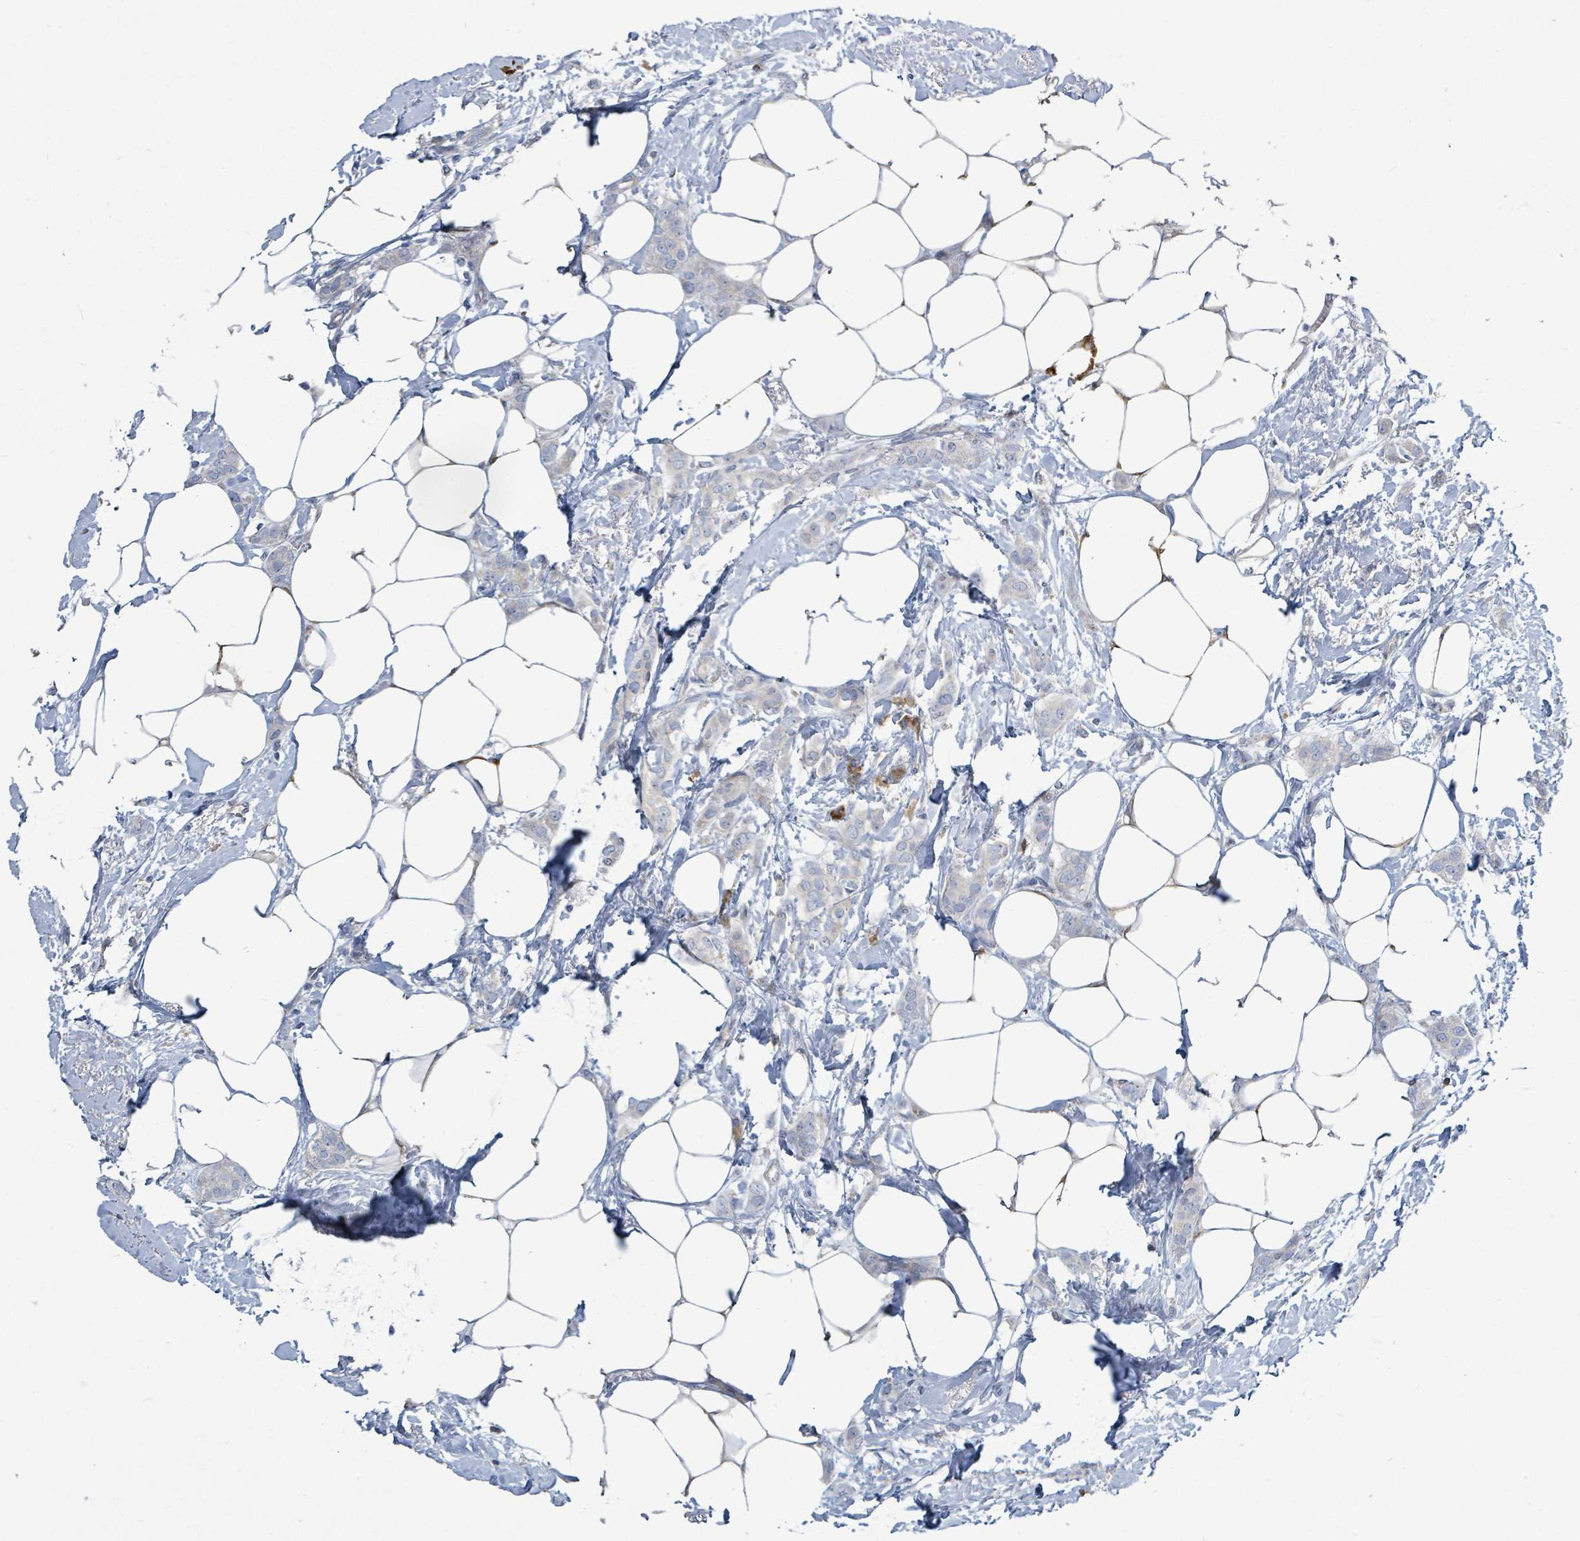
{"staining": {"intensity": "weak", "quantity": "<25%", "location": "cytoplasmic/membranous"}, "tissue": "breast cancer", "cell_type": "Tumor cells", "image_type": "cancer", "snomed": [{"axis": "morphology", "description": "Duct carcinoma"}, {"axis": "topography", "description": "Breast"}], "caption": "Breast cancer (invasive ductal carcinoma) stained for a protein using immunohistochemistry (IHC) shows no staining tumor cells.", "gene": "SIRPB1", "patient": {"sex": "female", "age": 72}}